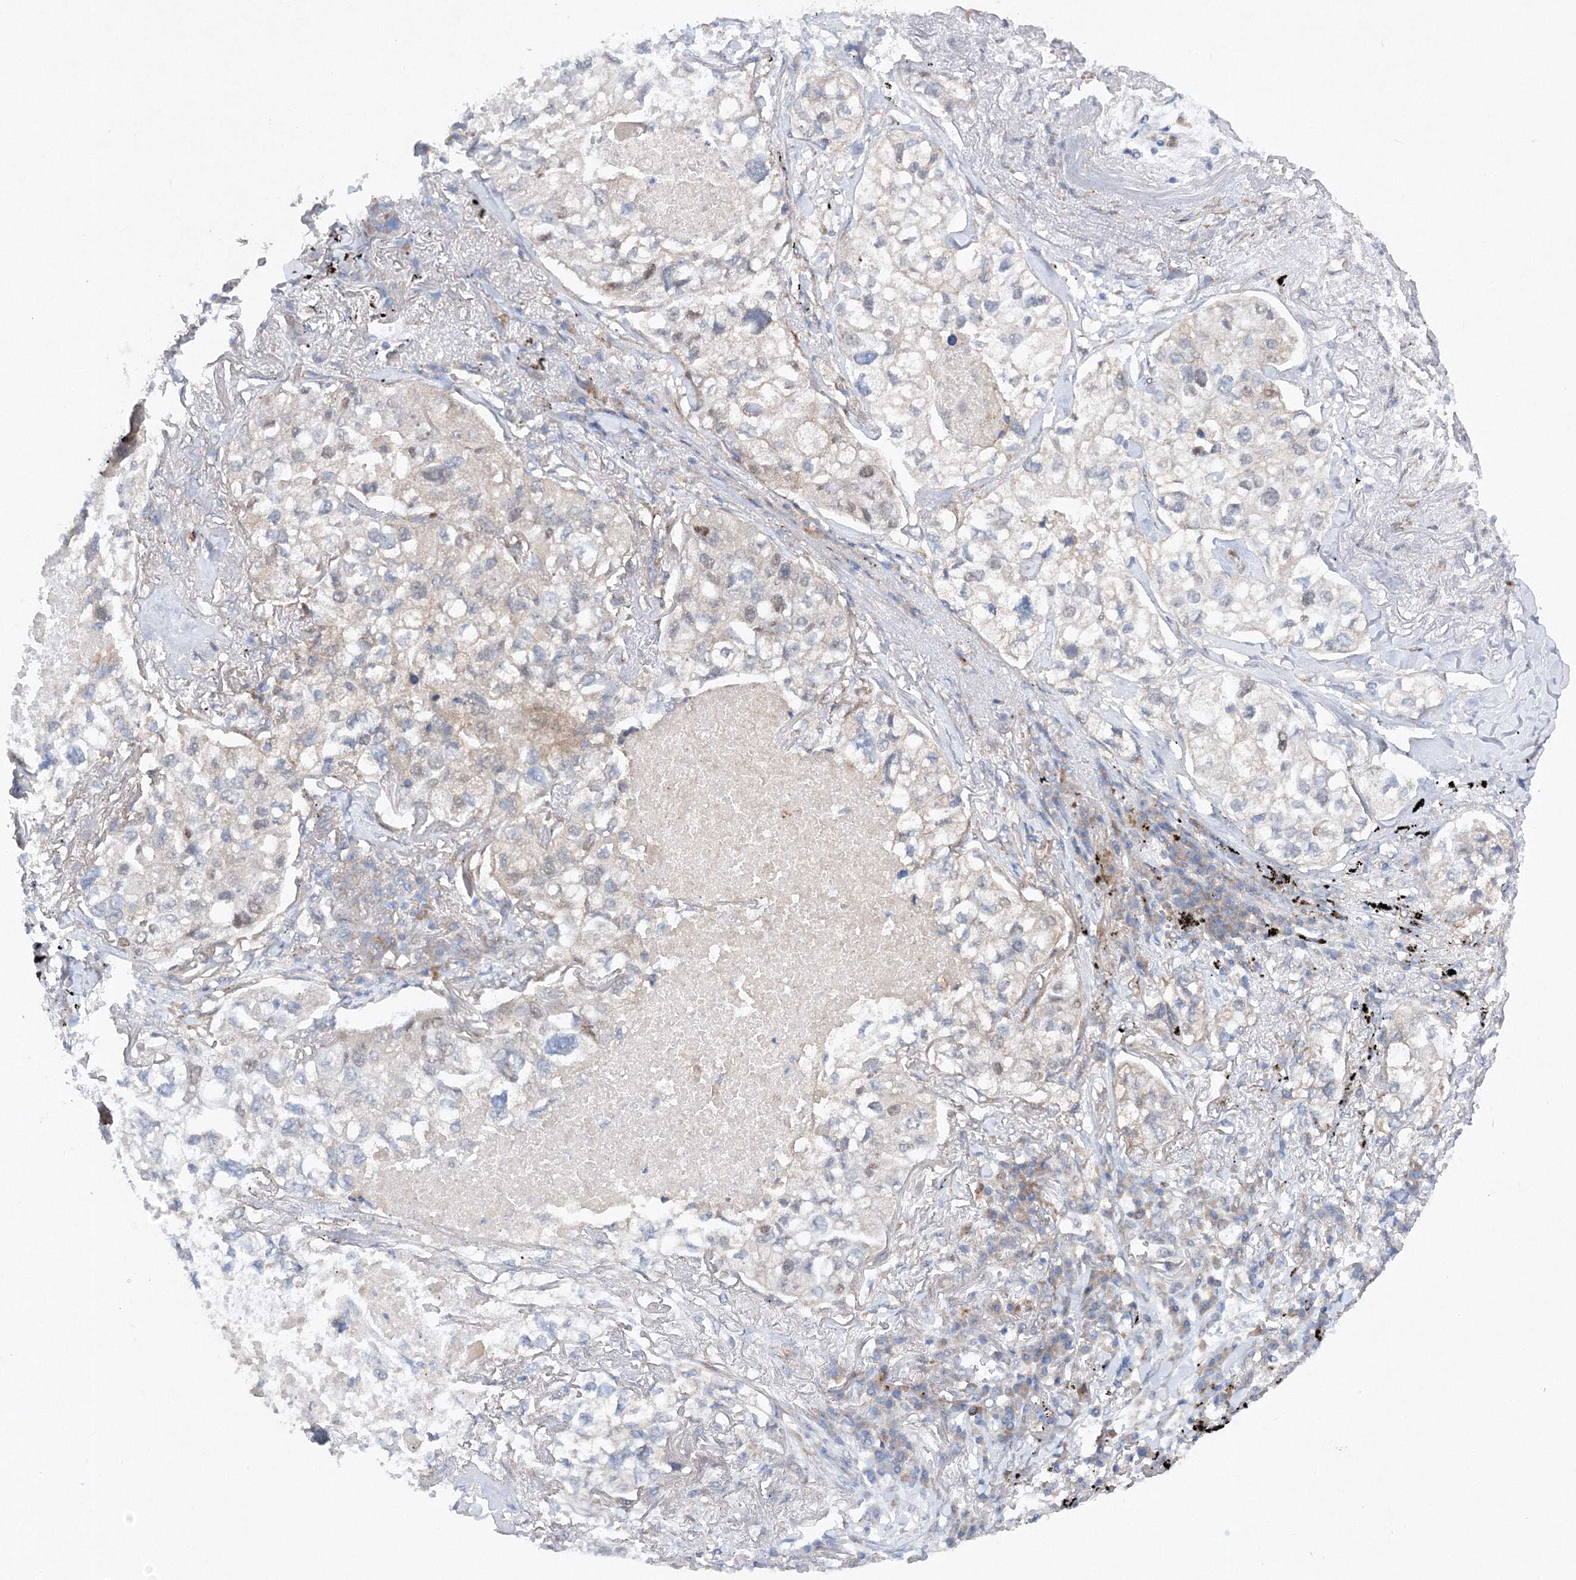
{"staining": {"intensity": "weak", "quantity": "<25%", "location": "nuclear"}, "tissue": "lung cancer", "cell_type": "Tumor cells", "image_type": "cancer", "snomed": [{"axis": "morphology", "description": "Adenocarcinoma, NOS"}, {"axis": "topography", "description": "Lung"}], "caption": "IHC micrograph of neoplastic tissue: lung cancer (adenocarcinoma) stained with DAB exhibits no significant protein staining in tumor cells.", "gene": "SLC36A1", "patient": {"sex": "male", "age": 65}}